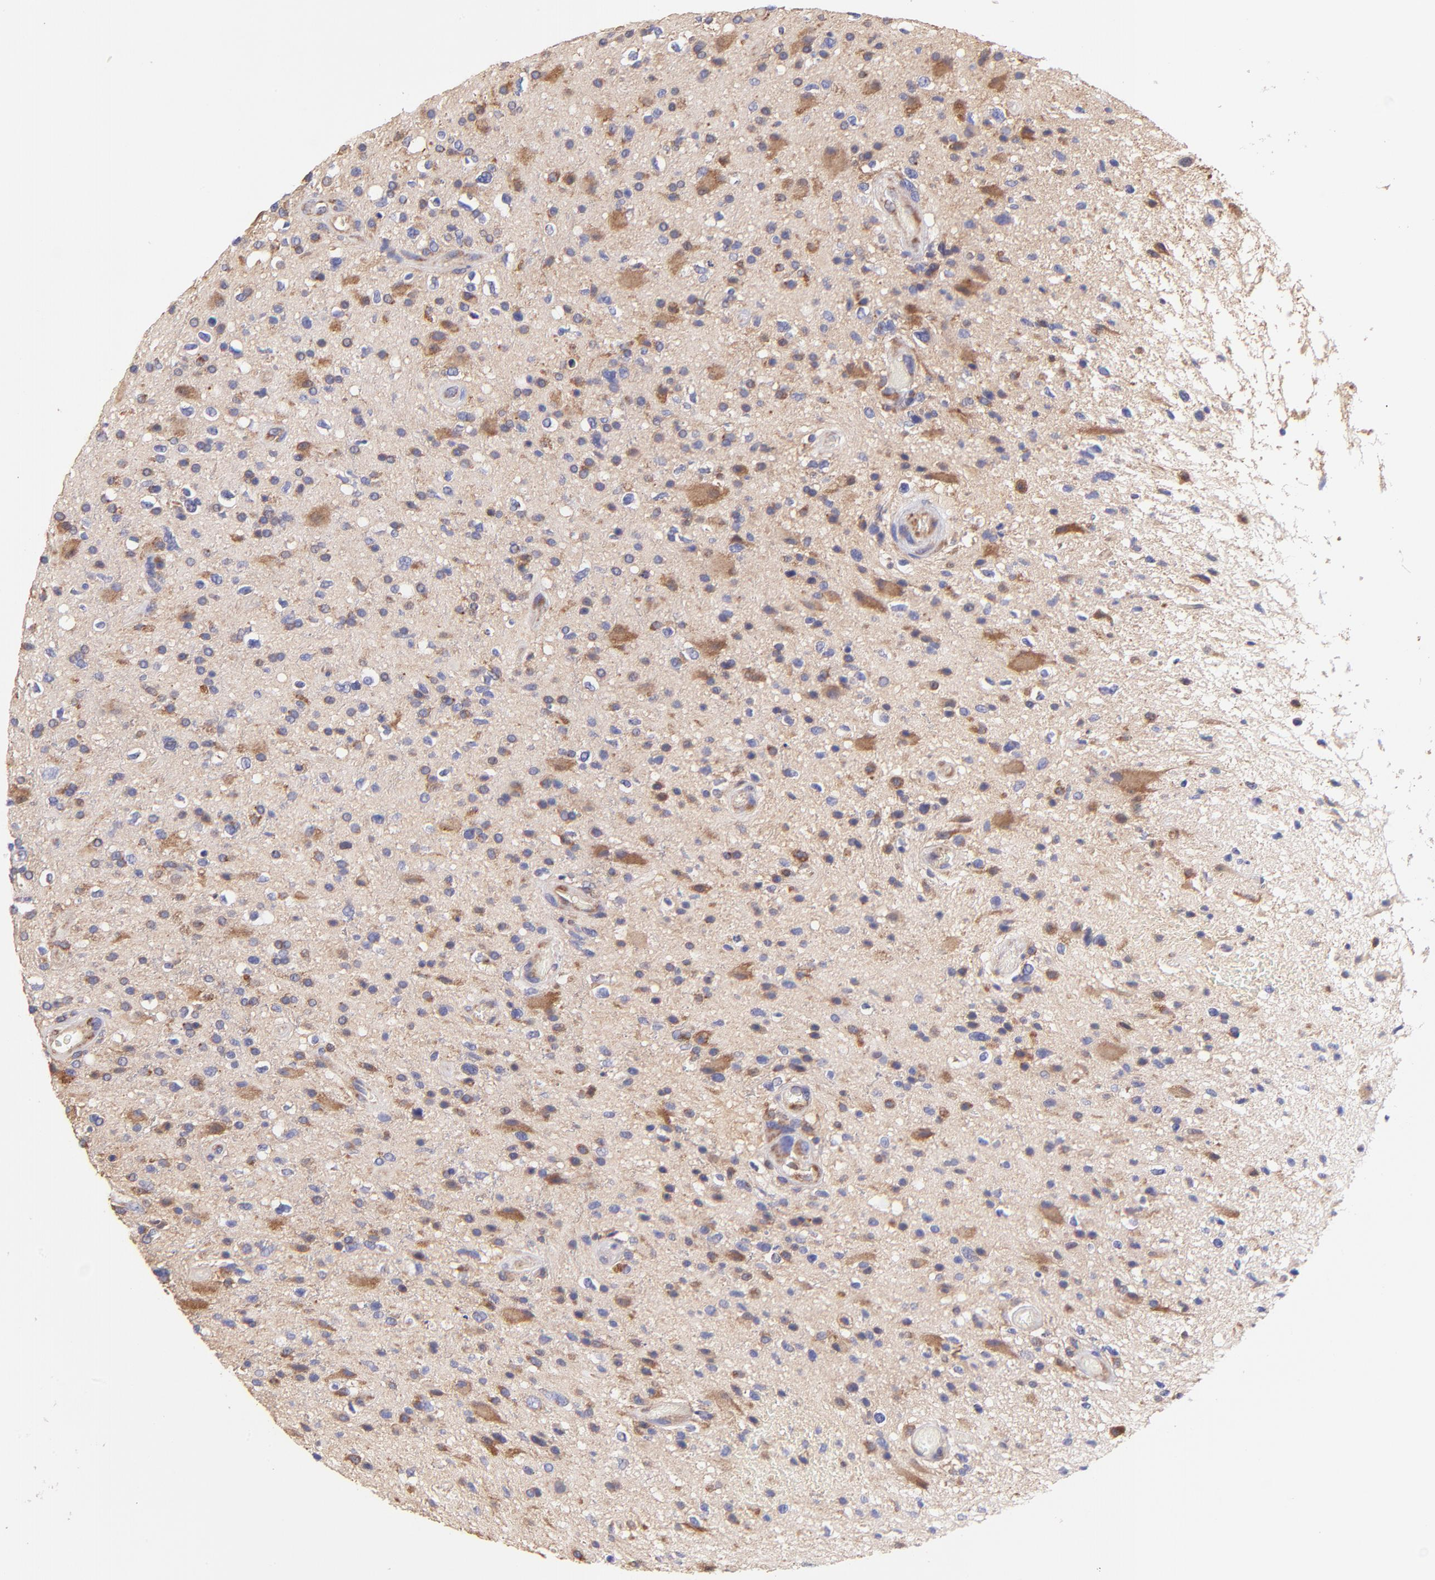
{"staining": {"intensity": "moderate", "quantity": "25%-75%", "location": "cytoplasmic/membranous"}, "tissue": "glioma", "cell_type": "Tumor cells", "image_type": "cancer", "snomed": [{"axis": "morphology", "description": "Glioma, malignant, High grade"}, {"axis": "topography", "description": "Brain"}], "caption": "Protein positivity by IHC shows moderate cytoplasmic/membranous expression in about 25%-75% of tumor cells in malignant glioma (high-grade).", "gene": "PREX1", "patient": {"sex": "male", "age": 33}}